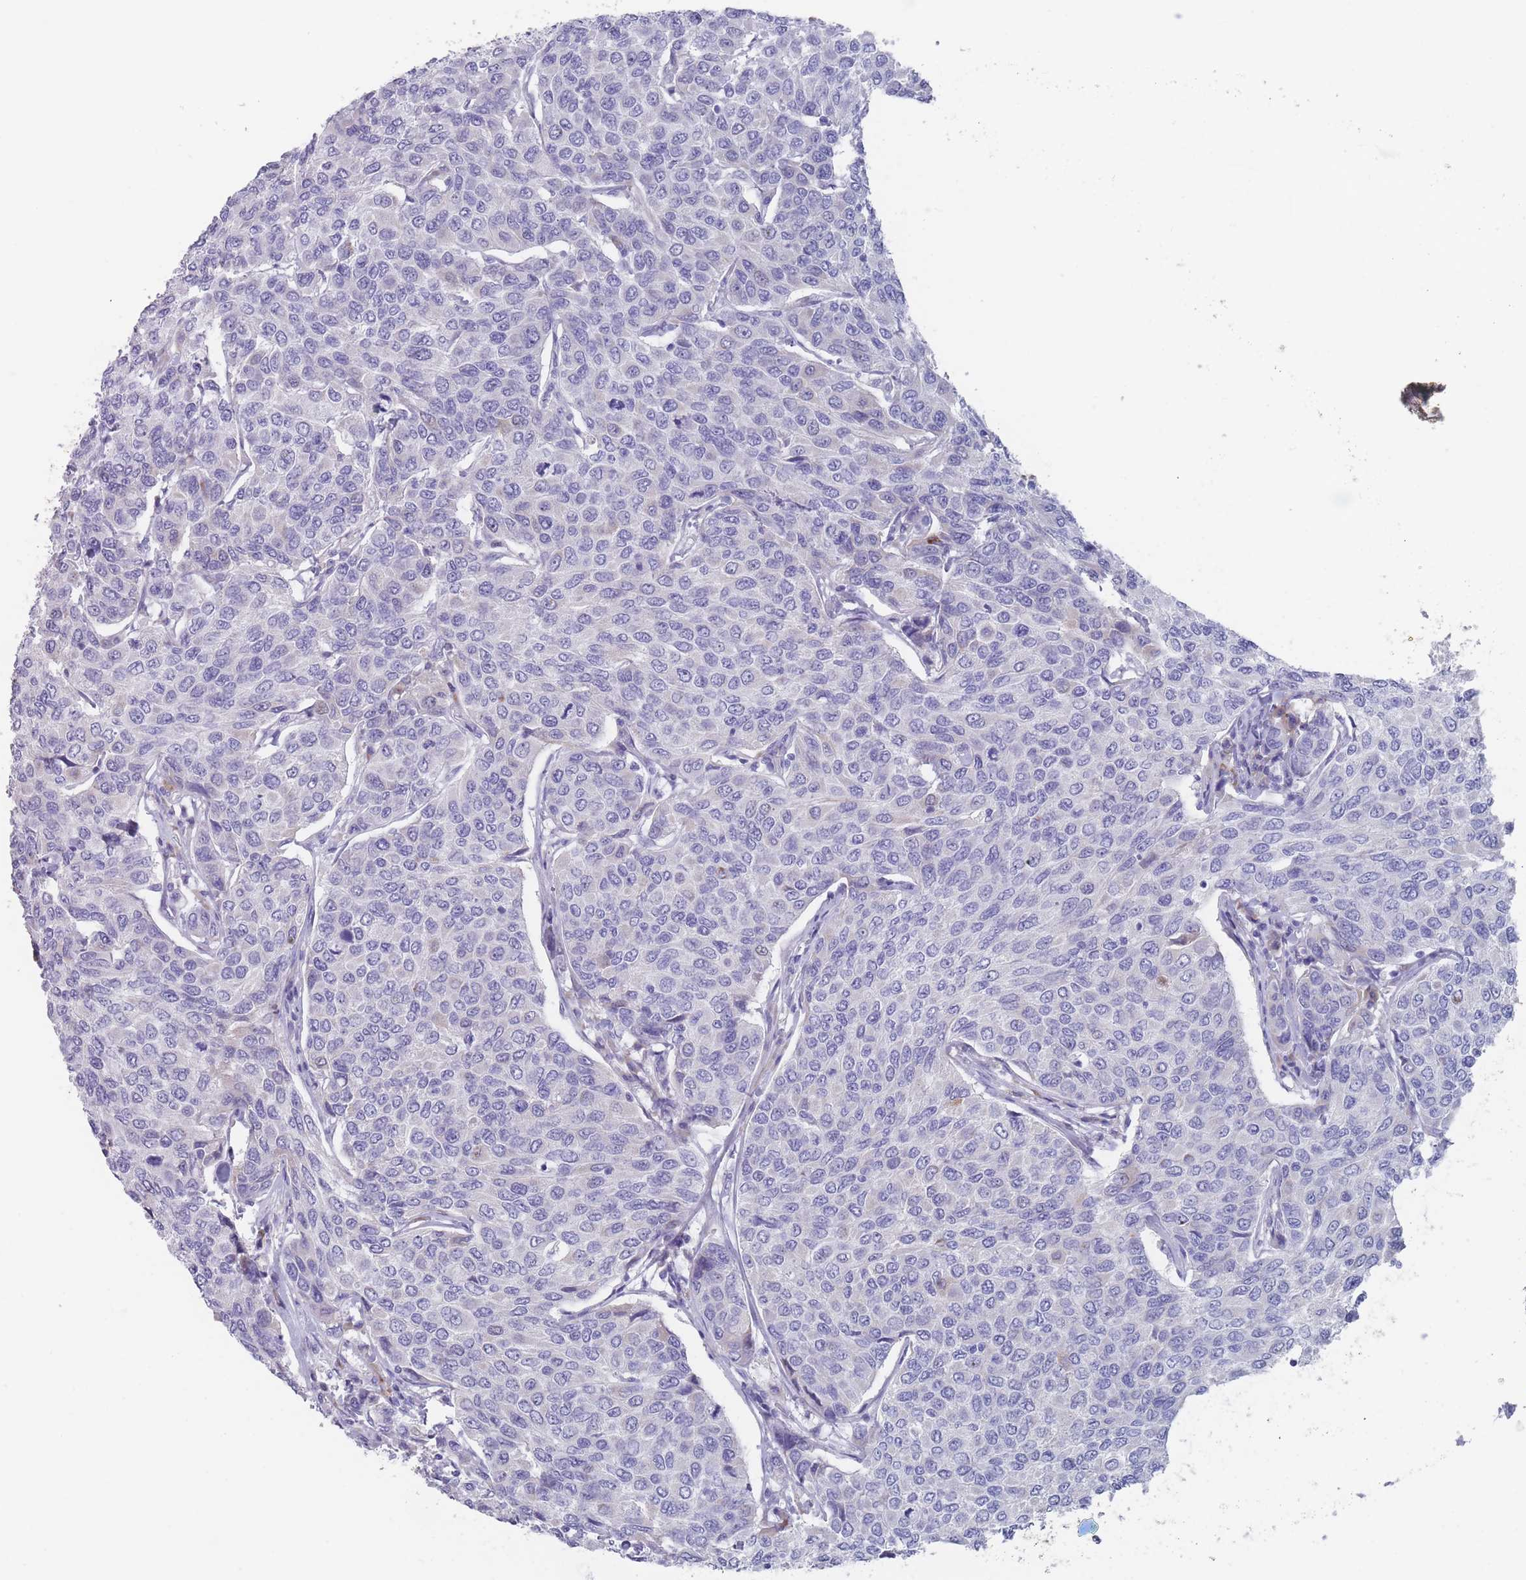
{"staining": {"intensity": "negative", "quantity": "none", "location": "none"}, "tissue": "breast cancer", "cell_type": "Tumor cells", "image_type": "cancer", "snomed": [{"axis": "morphology", "description": "Duct carcinoma"}, {"axis": "topography", "description": "Breast"}], "caption": "IHC histopathology image of human breast invasive ductal carcinoma stained for a protein (brown), which displays no staining in tumor cells. Nuclei are stained in blue.", "gene": "ST8SIA5", "patient": {"sex": "female", "age": 55}}